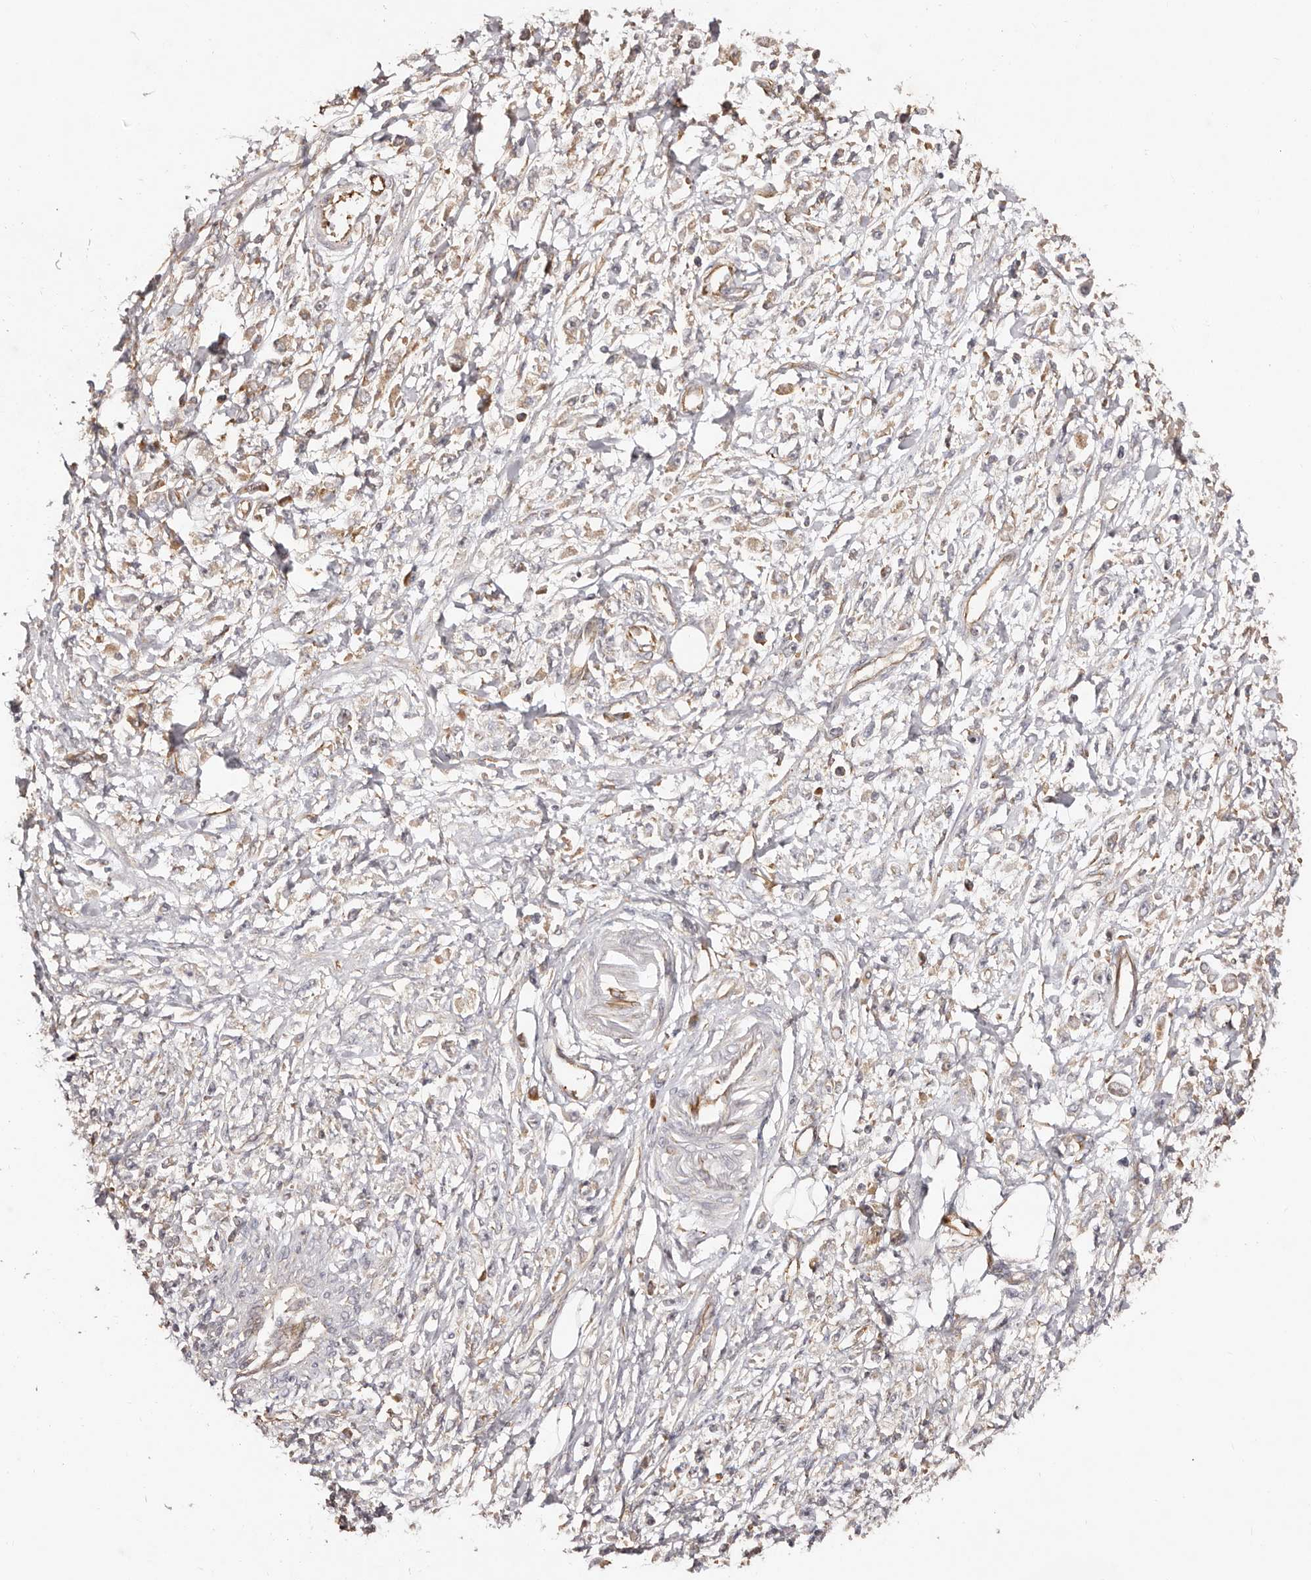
{"staining": {"intensity": "weak", "quantity": "<25%", "location": "cytoplasmic/membranous"}, "tissue": "stomach cancer", "cell_type": "Tumor cells", "image_type": "cancer", "snomed": [{"axis": "morphology", "description": "Adenocarcinoma, NOS"}, {"axis": "topography", "description": "Stomach"}], "caption": "Tumor cells are negative for brown protein staining in stomach cancer (adenocarcinoma).", "gene": "RPS6", "patient": {"sex": "female", "age": 59}}